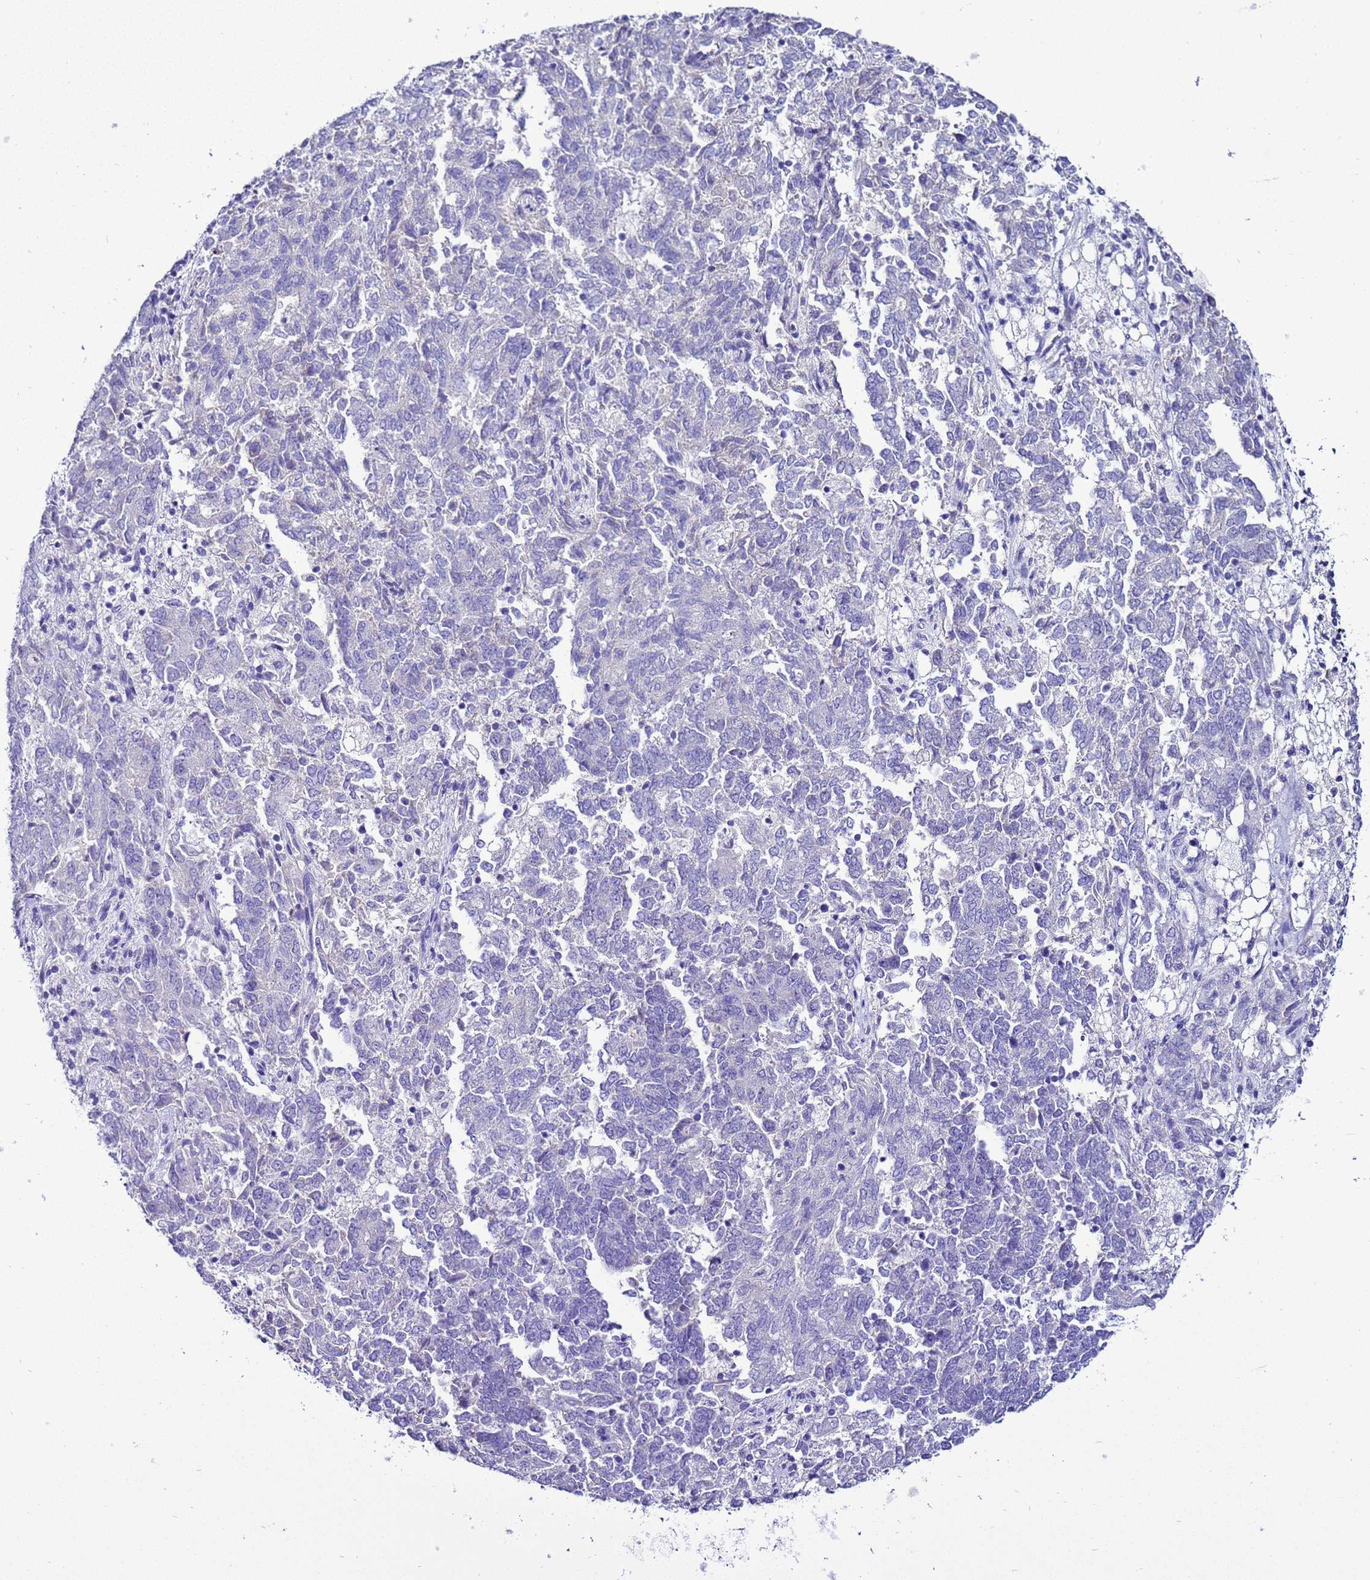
{"staining": {"intensity": "negative", "quantity": "none", "location": "none"}, "tissue": "endometrial cancer", "cell_type": "Tumor cells", "image_type": "cancer", "snomed": [{"axis": "morphology", "description": "Adenocarcinoma, NOS"}, {"axis": "topography", "description": "Endometrium"}], "caption": "Photomicrograph shows no protein positivity in tumor cells of endometrial adenocarcinoma tissue.", "gene": "BEST2", "patient": {"sex": "female", "age": 80}}